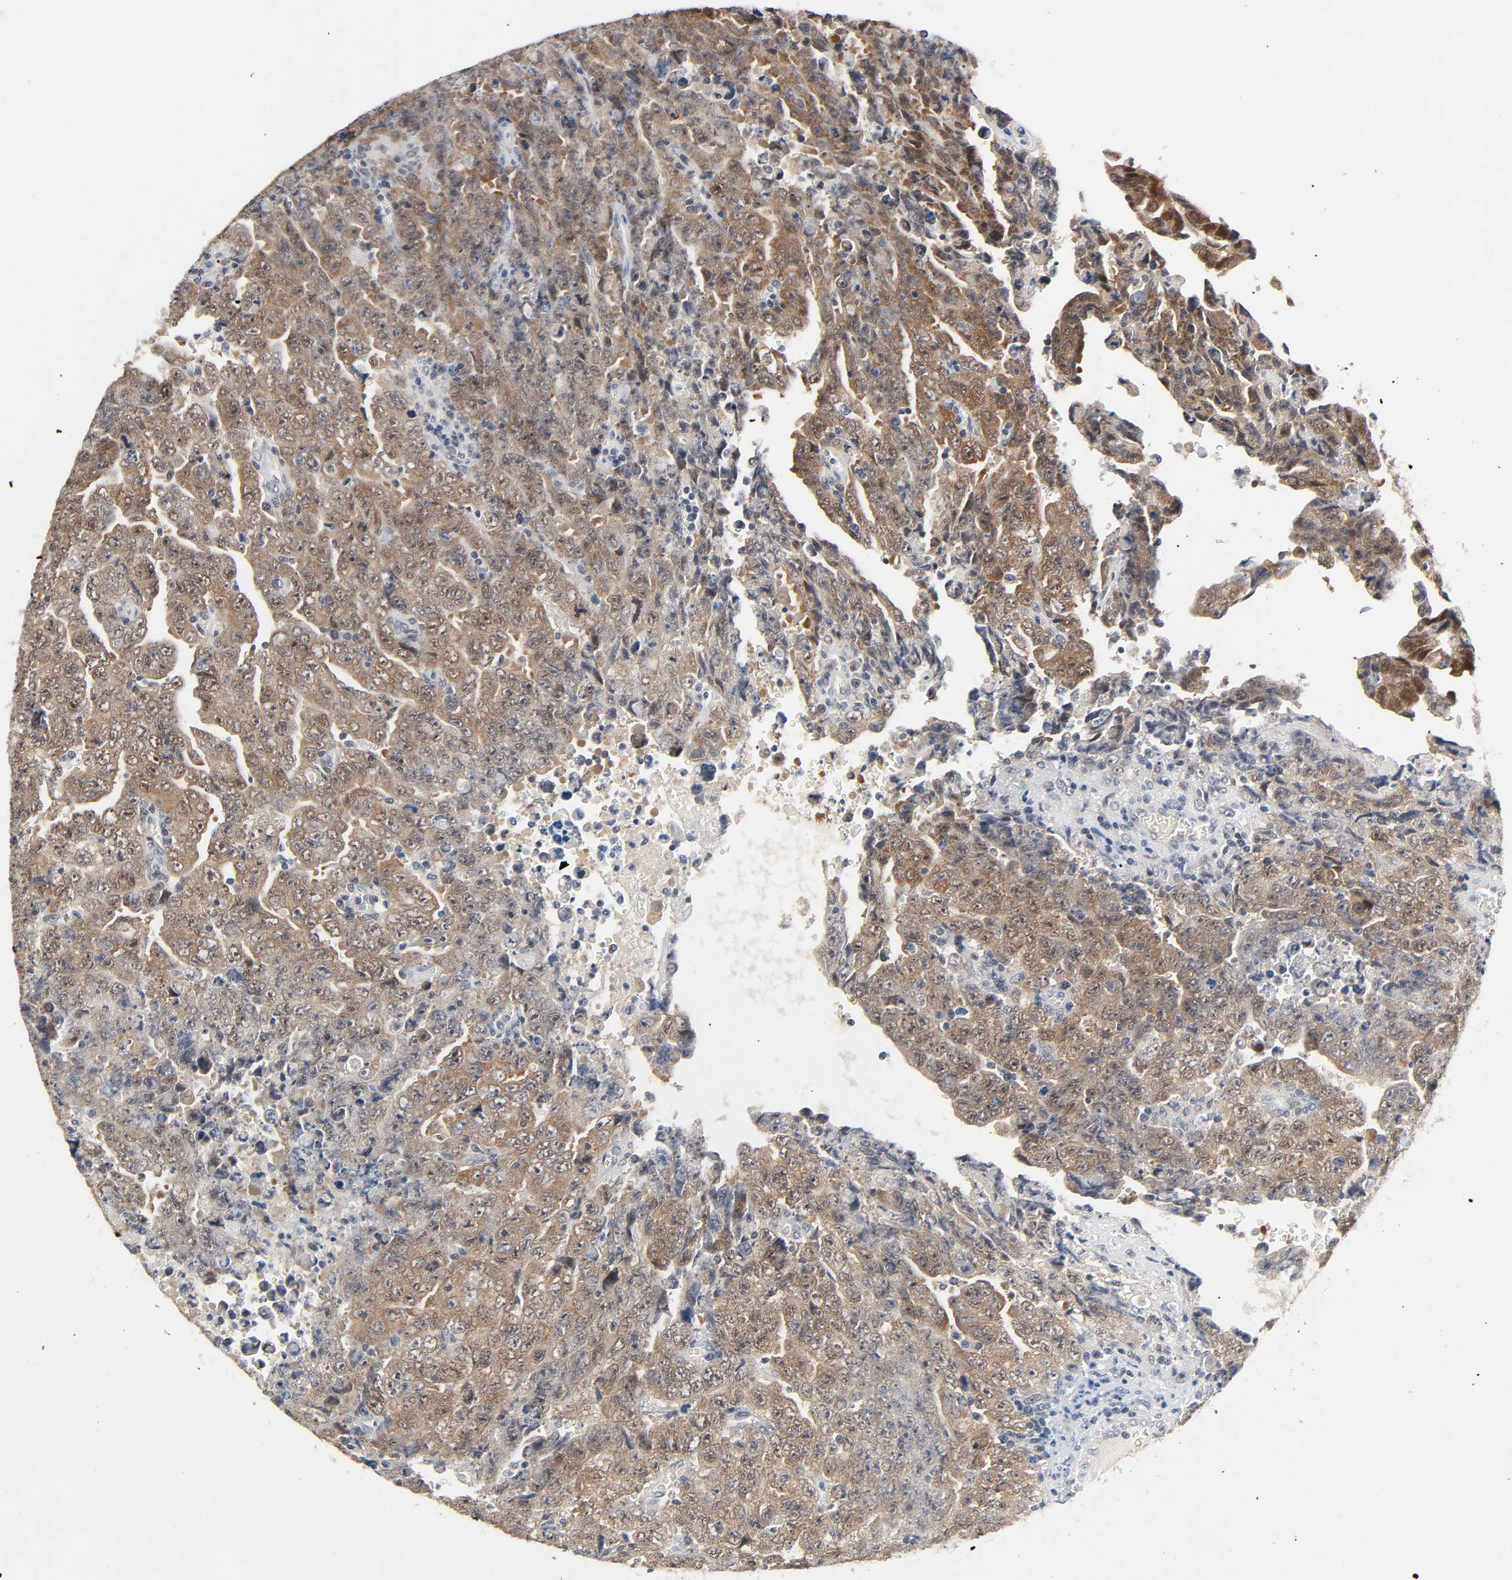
{"staining": {"intensity": "moderate", "quantity": ">75%", "location": "cytoplasmic/membranous,nuclear"}, "tissue": "testis cancer", "cell_type": "Tumor cells", "image_type": "cancer", "snomed": [{"axis": "morphology", "description": "Carcinoma, Embryonal, NOS"}, {"axis": "topography", "description": "Testis"}], "caption": "Protein expression analysis of testis cancer shows moderate cytoplasmic/membranous and nuclear staining in approximately >75% of tumor cells.", "gene": "MAPKAPK5", "patient": {"sex": "male", "age": 28}}